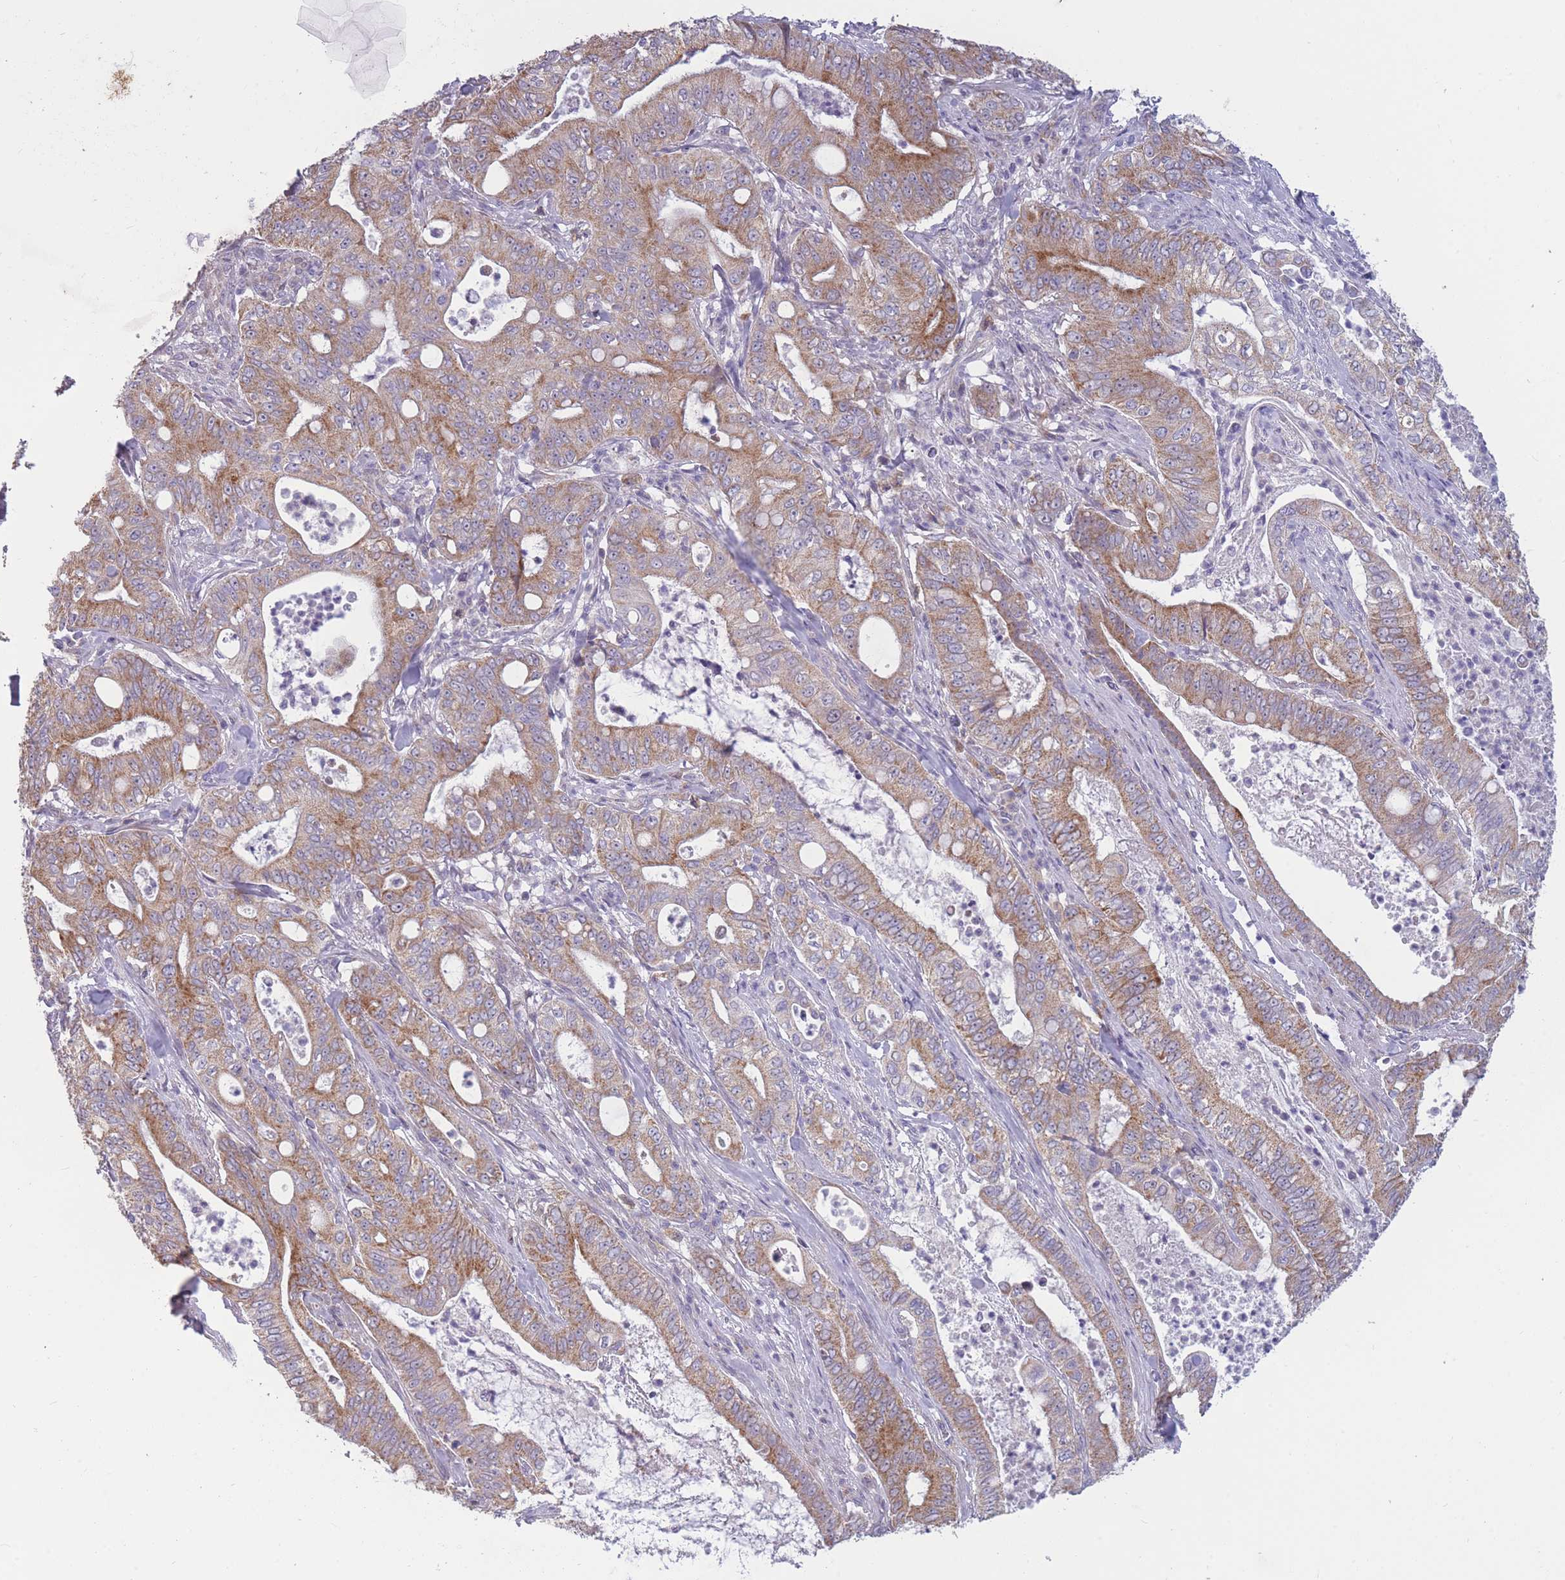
{"staining": {"intensity": "moderate", "quantity": ">75%", "location": "cytoplasmic/membranous"}, "tissue": "pancreatic cancer", "cell_type": "Tumor cells", "image_type": "cancer", "snomed": [{"axis": "morphology", "description": "Adenocarcinoma, NOS"}, {"axis": "topography", "description": "Pancreas"}], "caption": "High-power microscopy captured an immunohistochemistry micrograph of pancreatic adenocarcinoma, revealing moderate cytoplasmic/membranous expression in approximately >75% of tumor cells.", "gene": "MRPS18C", "patient": {"sex": "male", "age": 71}}